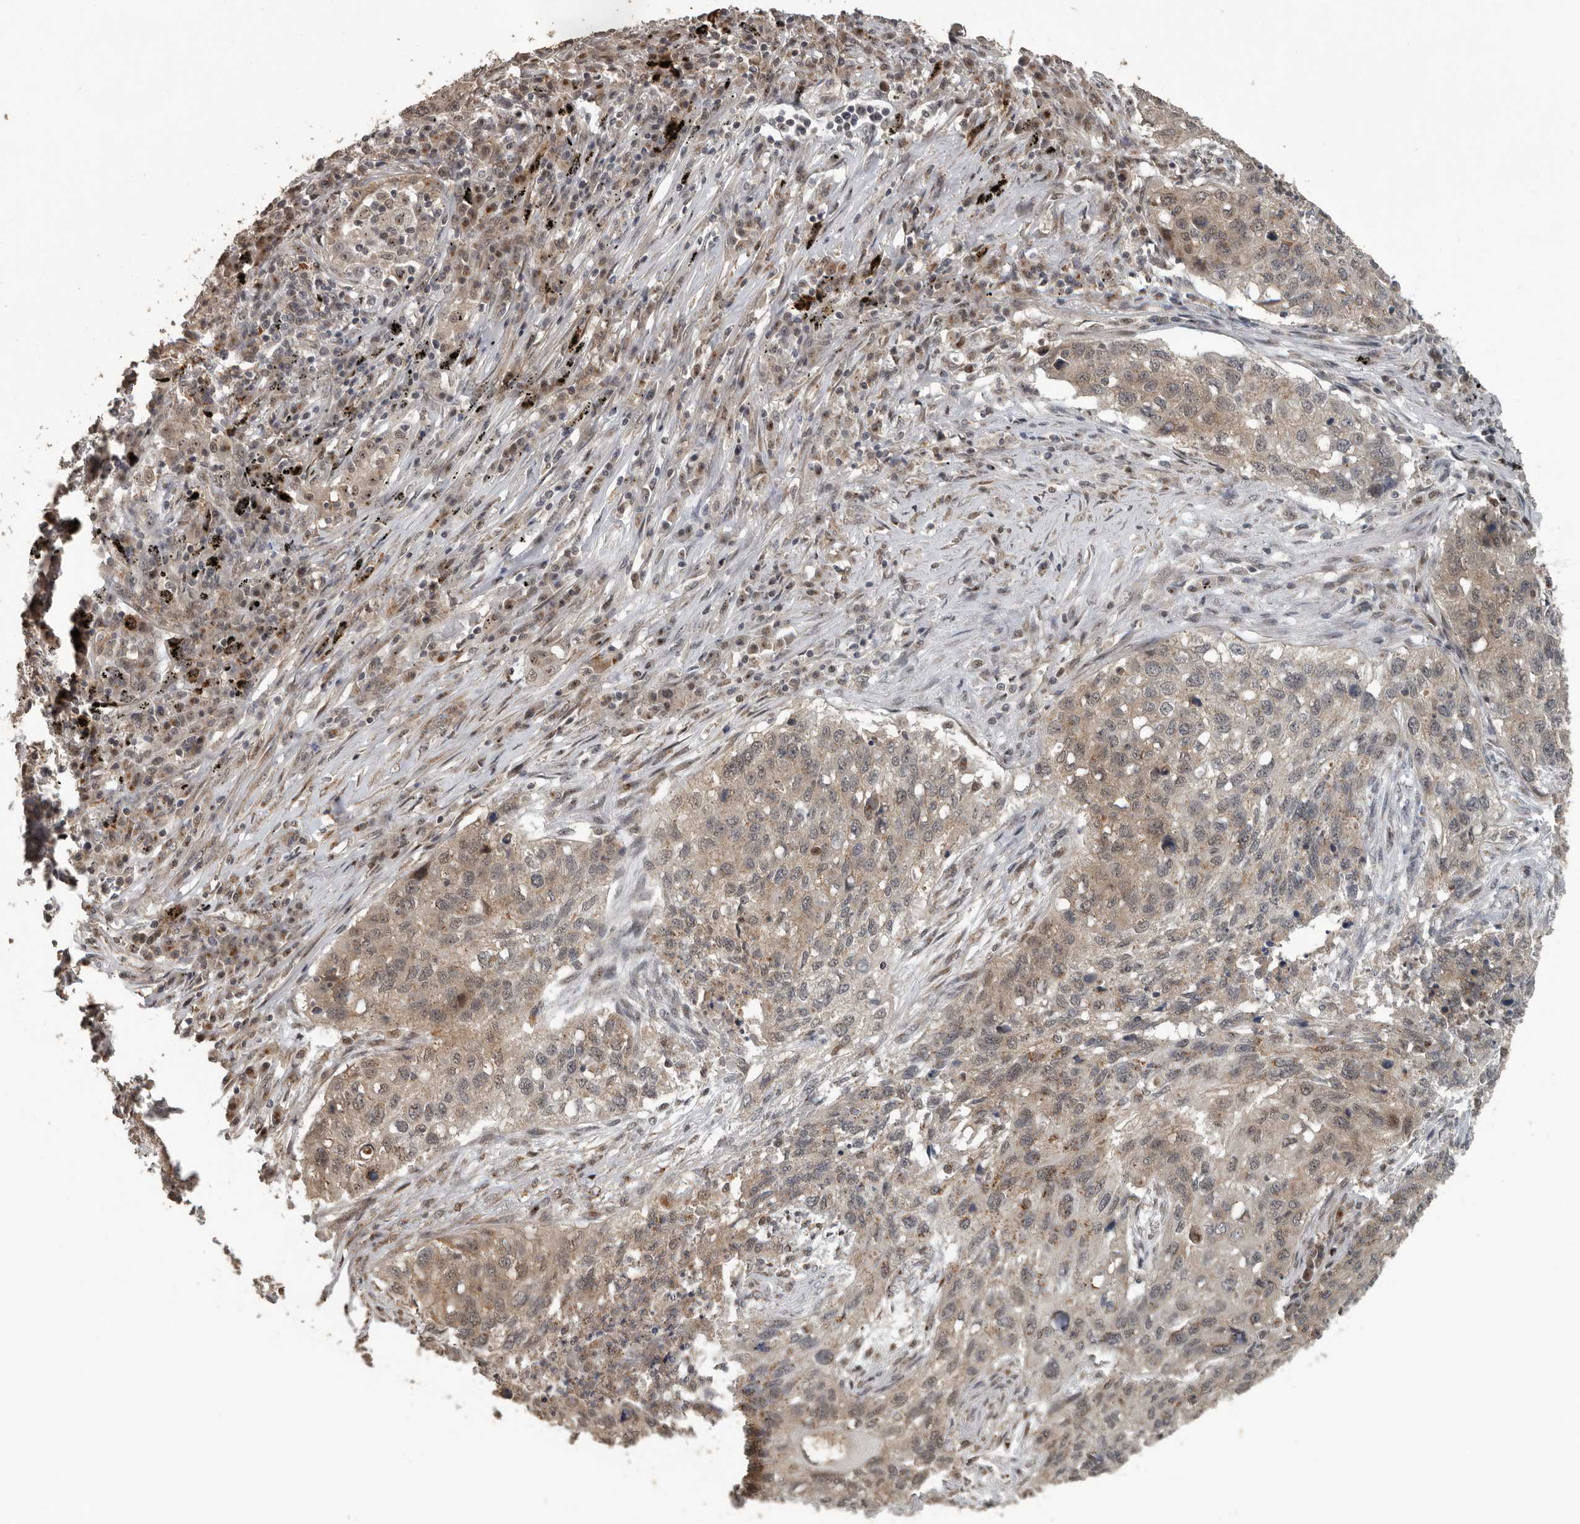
{"staining": {"intensity": "weak", "quantity": ">75%", "location": "cytoplasmic/membranous"}, "tissue": "lung cancer", "cell_type": "Tumor cells", "image_type": "cancer", "snomed": [{"axis": "morphology", "description": "Squamous cell carcinoma, NOS"}, {"axis": "topography", "description": "Lung"}], "caption": "This image displays IHC staining of human lung cancer, with low weak cytoplasmic/membranous positivity in about >75% of tumor cells.", "gene": "CEP350", "patient": {"sex": "female", "age": 63}}